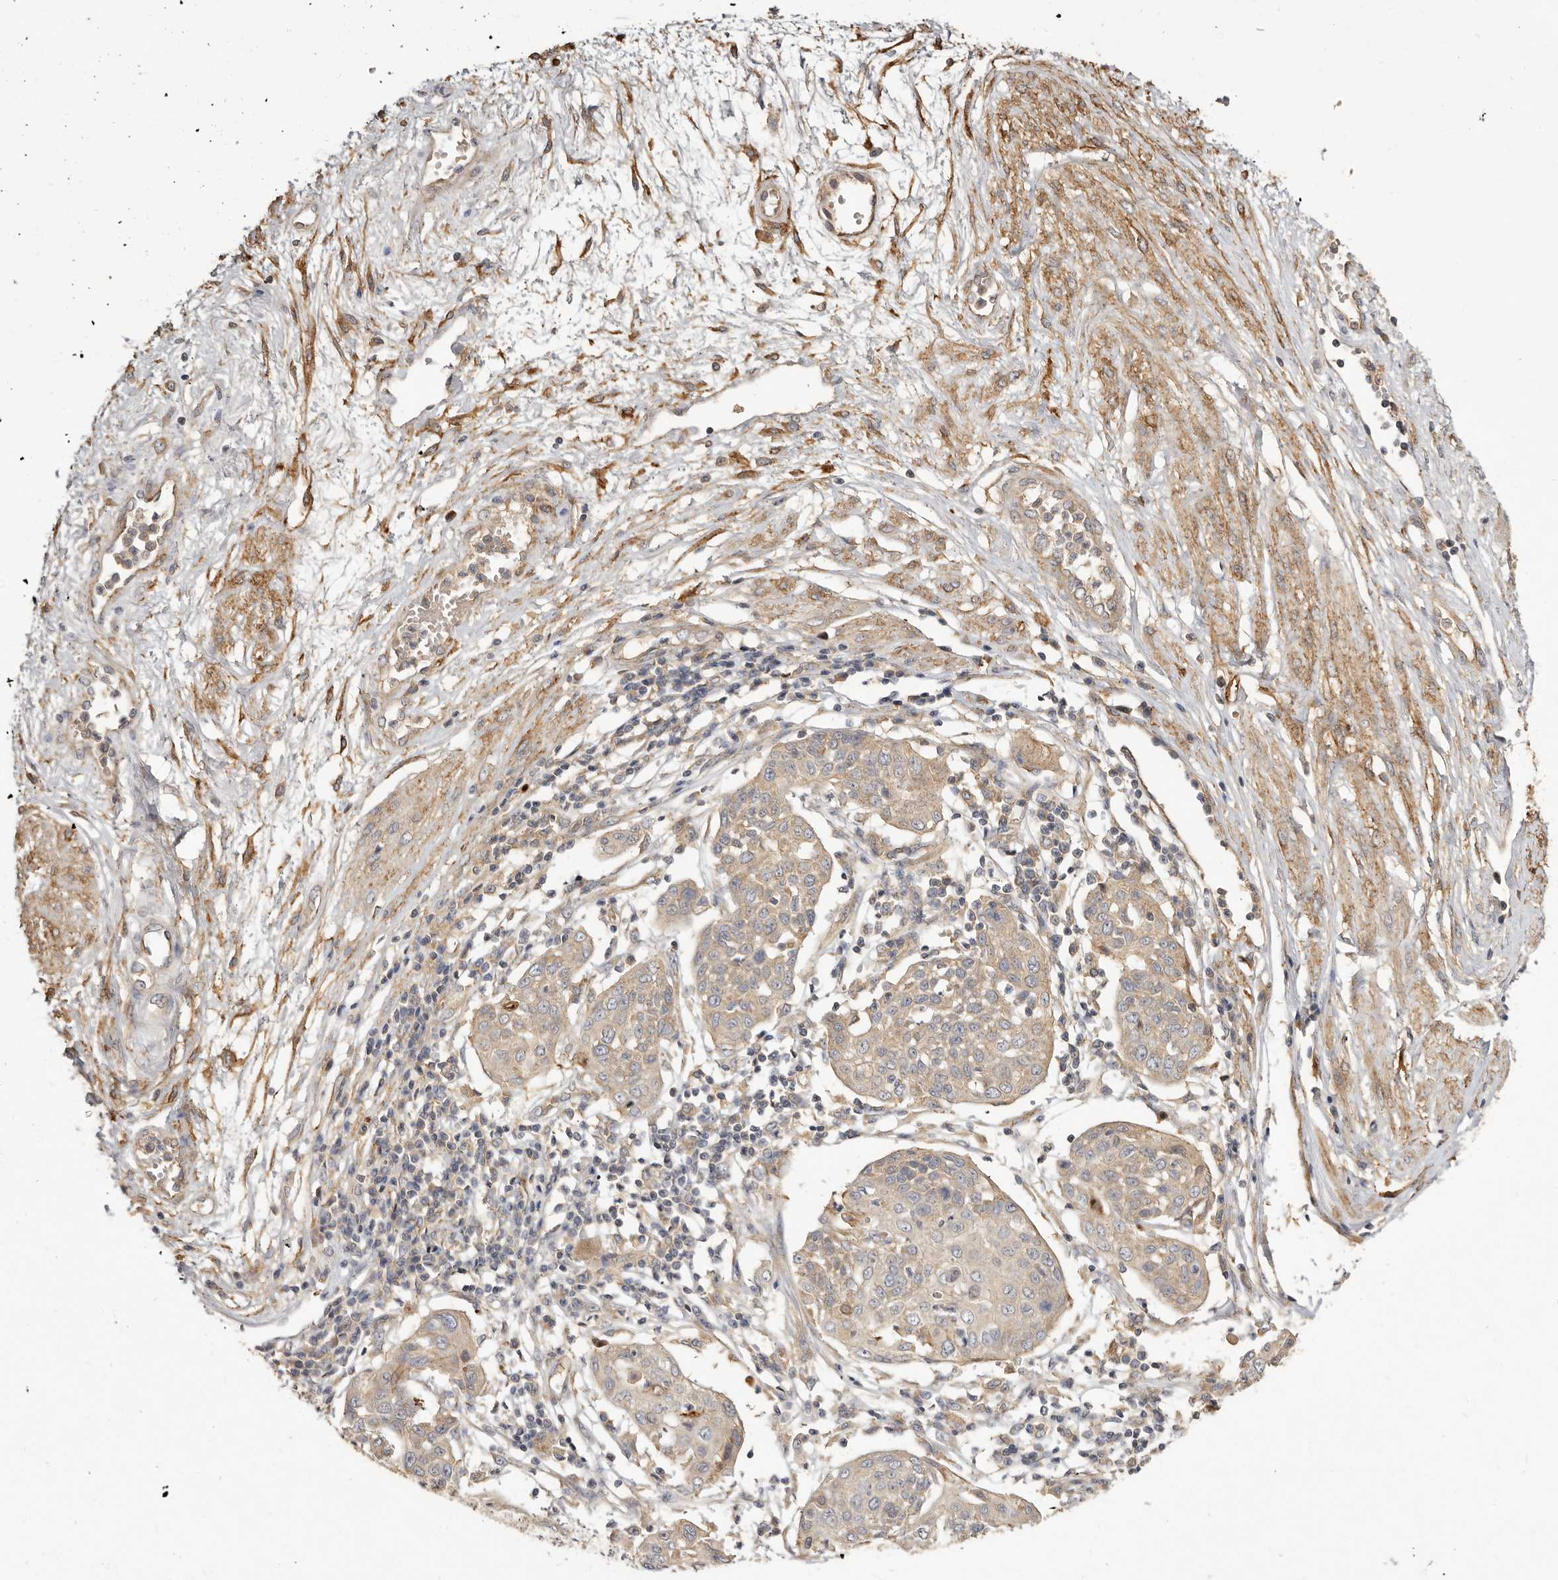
{"staining": {"intensity": "weak", "quantity": ">75%", "location": "cytoplasmic/membranous"}, "tissue": "cervical cancer", "cell_type": "Tumor cells", "image_type": "cancer", "snomed": [{"axis": "morphology", "description": "Squamous cell carcinoma, NOS"}, {"axis": "topography", "description": "Cervix"}], "caption": "Tumor cells exhibit low levels of weak cytoplasmic/membranous staining in approximately >75% of cells in human cervical cancer (squamous cell carcinoma).", "gene": "ADAMTS9", "patient": {"sex": "female", "age": 34}}